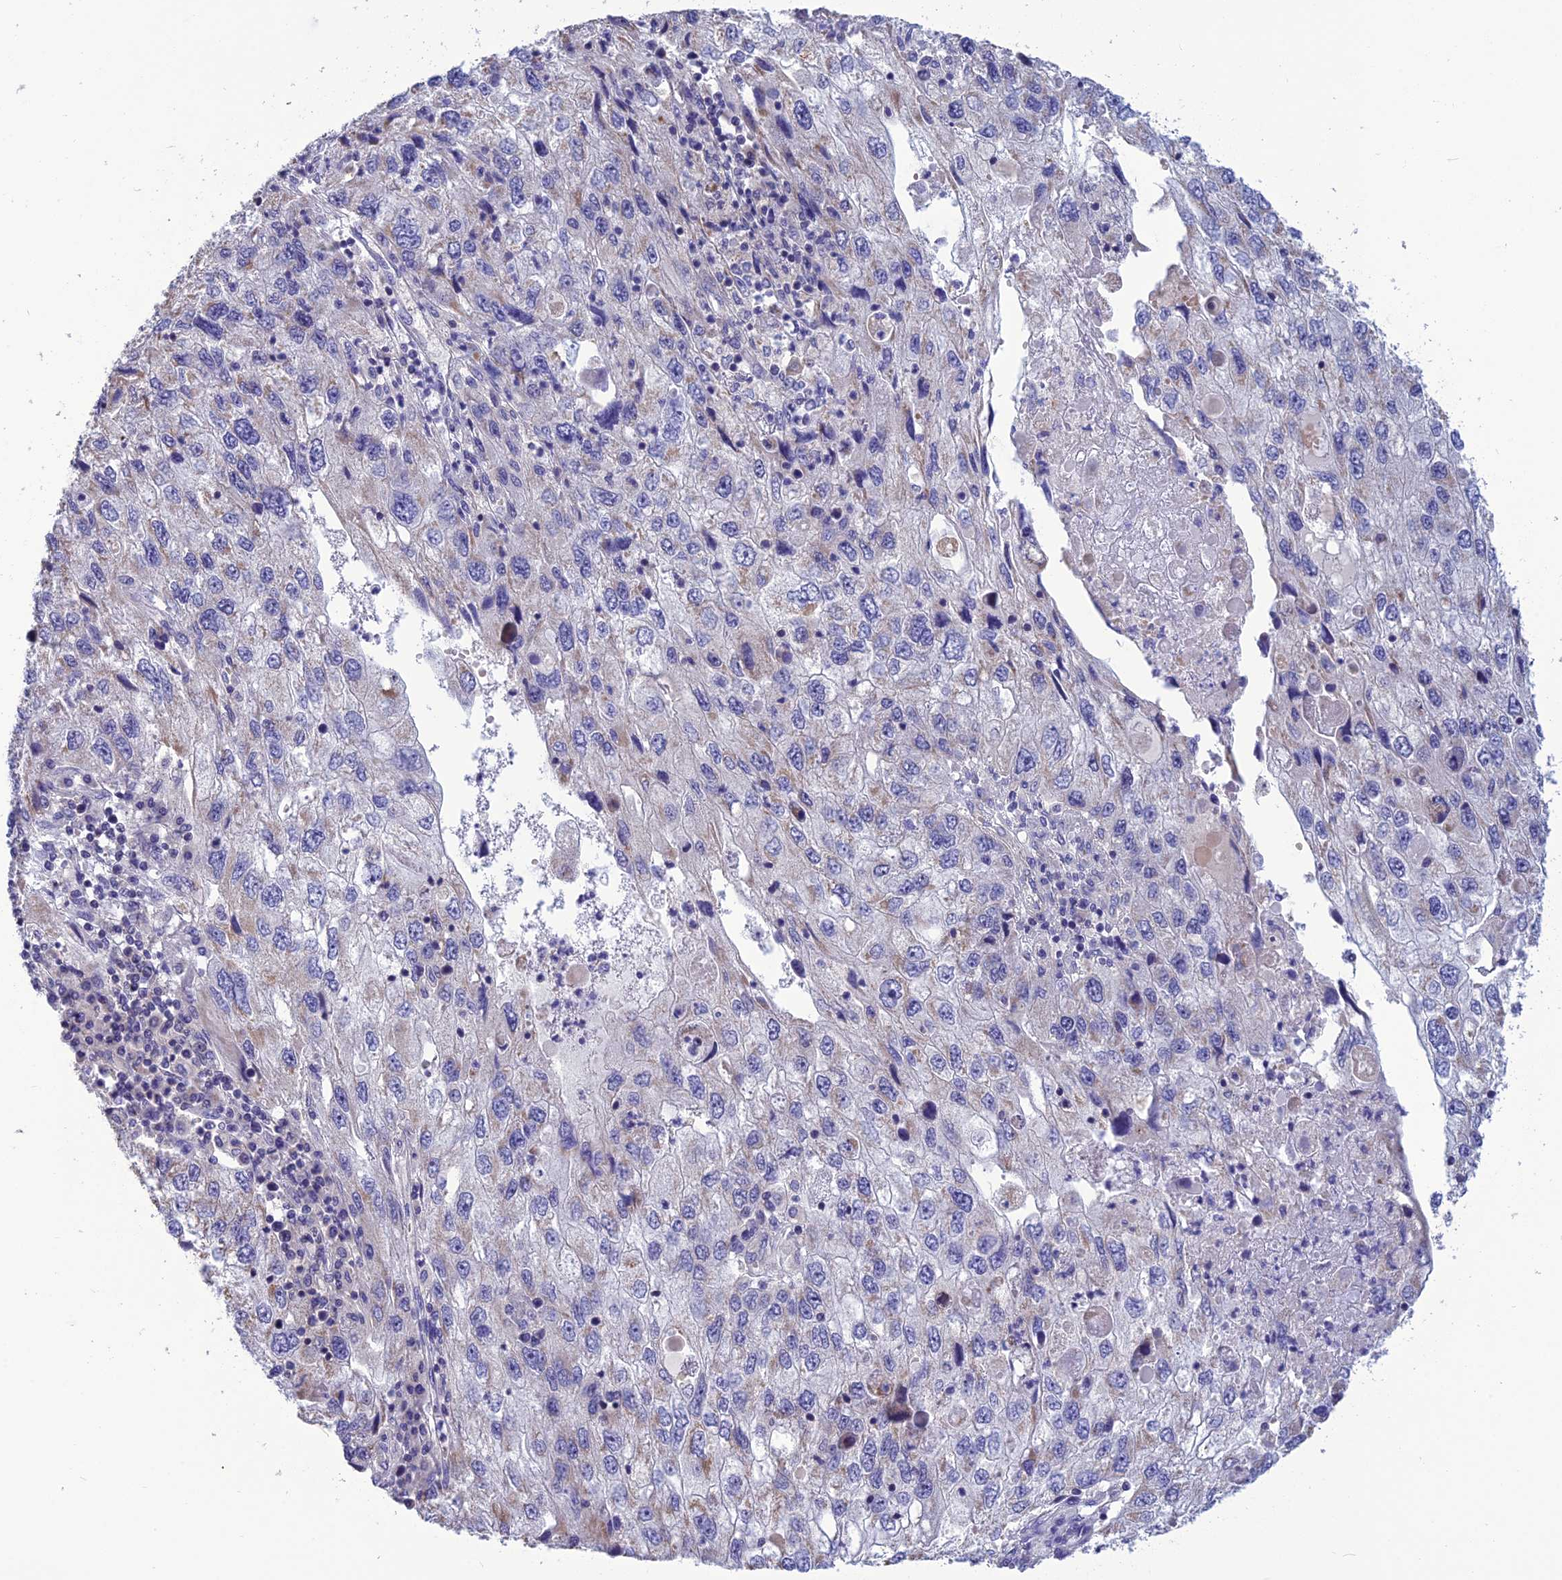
{"staining": {"intensity": "negative", "quantity": "none", "location": "none"}, "tissue": "endometrial cancer", "cell_type": "Tumor cells", "image_type": "cancer", "snomed": [{"axis": "morphology", "description": "Adenocarcinoma, NOS"}, {"axis": "topography", "description": "Endometrium"}], "caption": "A high-resolution histopathology image shows IHC staining of endometrial cancer (adenocarcinoma), which demonstrates no significant positivity in tumor cells.", "gene": "PSMF1", "patient": {"sex": "female", "age": 49}}